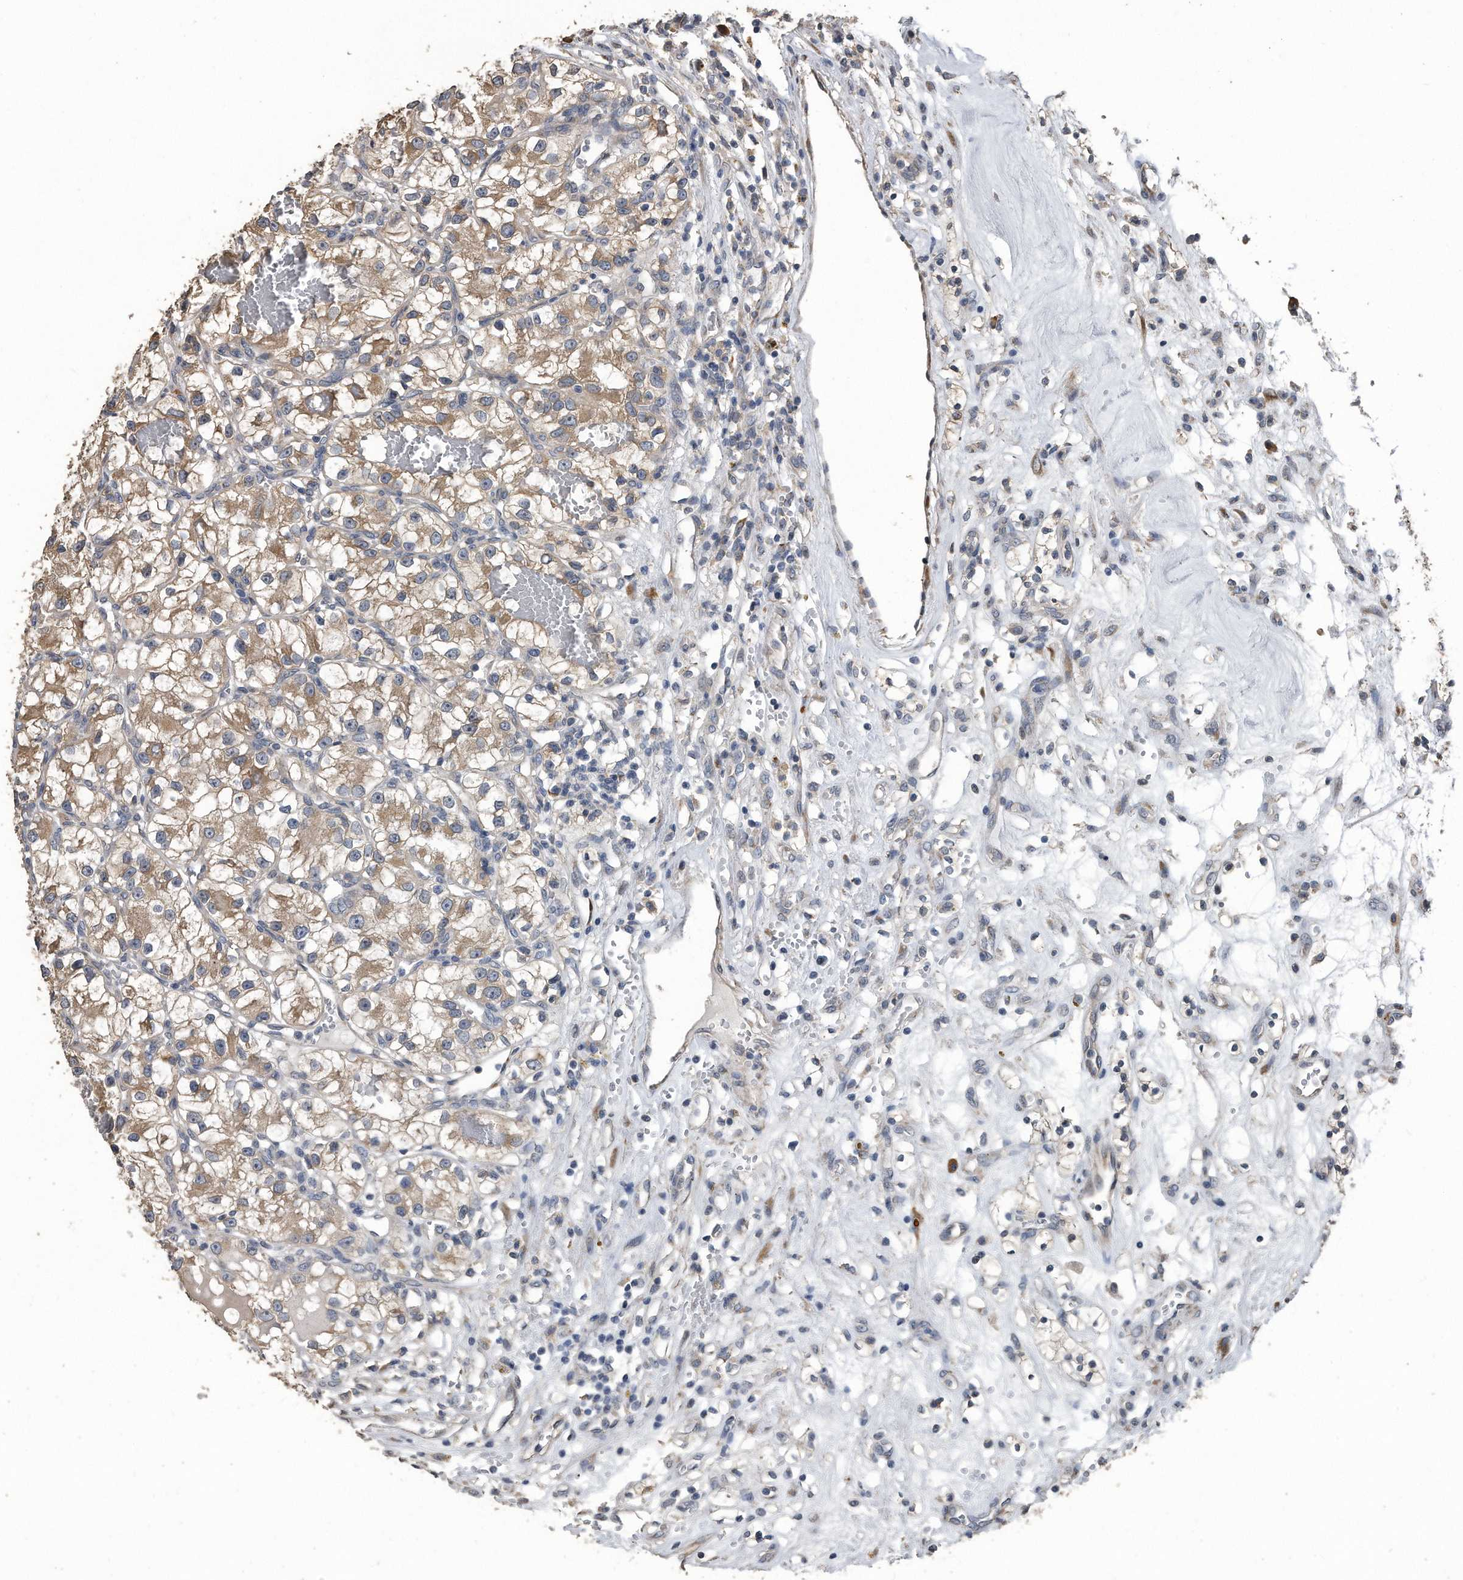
{"staining": {"intensity": "moderate", "quantity": ">75%", "location": "cytoplasmic/membranous"}, "tissue": "renal cancer", "cell_type": "Tumor cells", "image_type": "cancer", "snomed": [{"axis": "morphology", "description": "Adenocarcinoma, NOS"}, {"axis": "topography", "description": "Kidney"}], "caption": "The immunohistochemical stain shows moderate cytoplasmic/membranous staining in tumor cells of adenocarcinoma (renal) tissue.", "gene": "PCLO", "patient": {"sex": "female", "age": 57}}